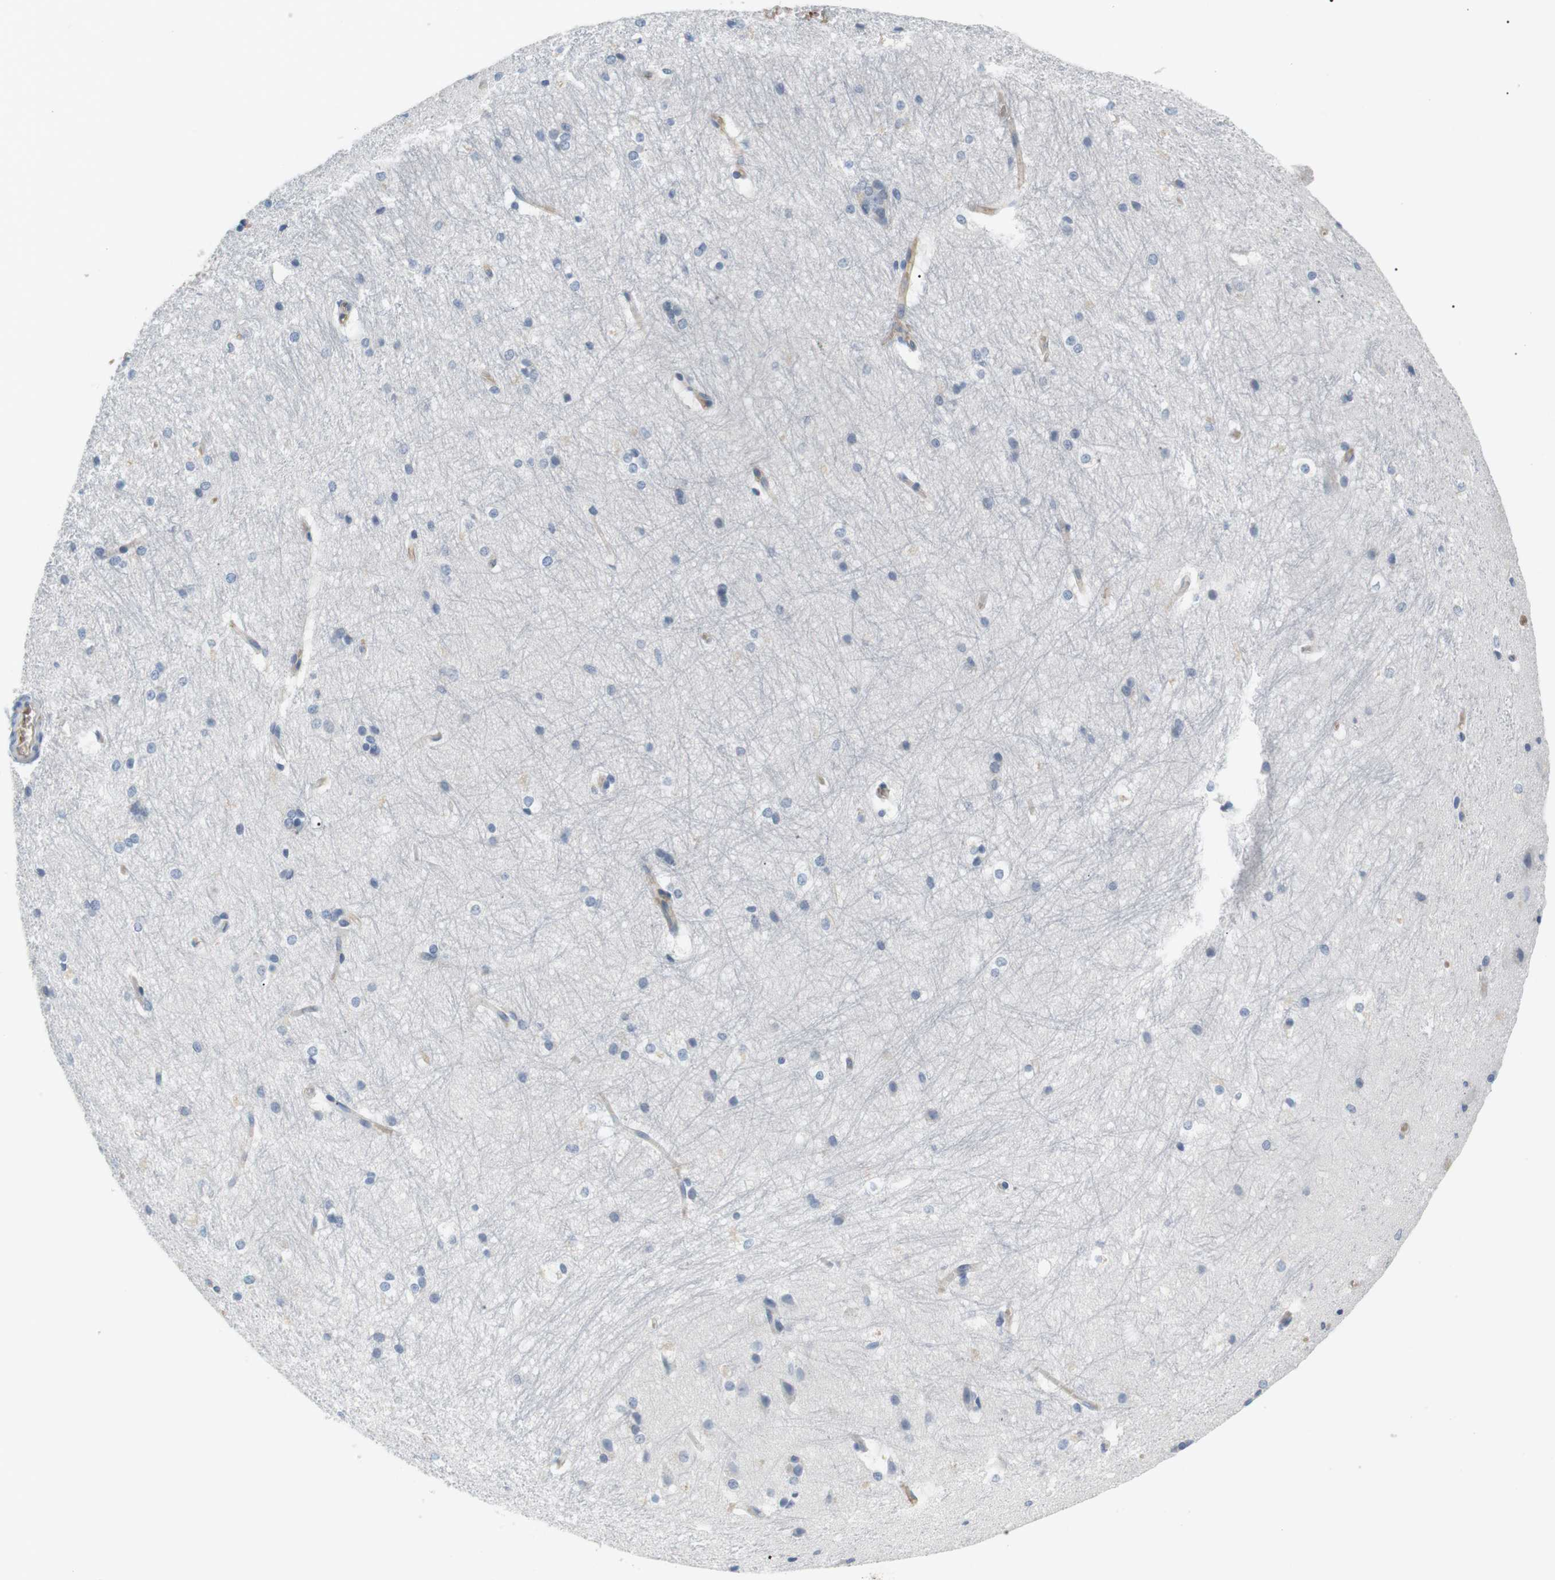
{"staining": {"intensity": "negative", "quantity": "none", "location": "none"}, "tissue": "hippocampus", "cell_type": "Glial cells", "image_type": "normal", "snomed": [{"axis": "morphology", "description": "Normal tissue, NOS"}, {"axis": "topography", "description": "Hippocampus"}], "caption": "Immunohistochemistry (IHC) photomicrograph of benign human hippocampus stained for a protein (brown), which reveals no expression in glial cells. The staining was performed using DAB (3,3'-diaminobenzidine) to visualize the protein expression in brown, while the nuclei were stained in blue with hematoxylin (Magnification: 20x).", "gene": "ADCY10", "patient": {"sex": "female", "age": 19}}